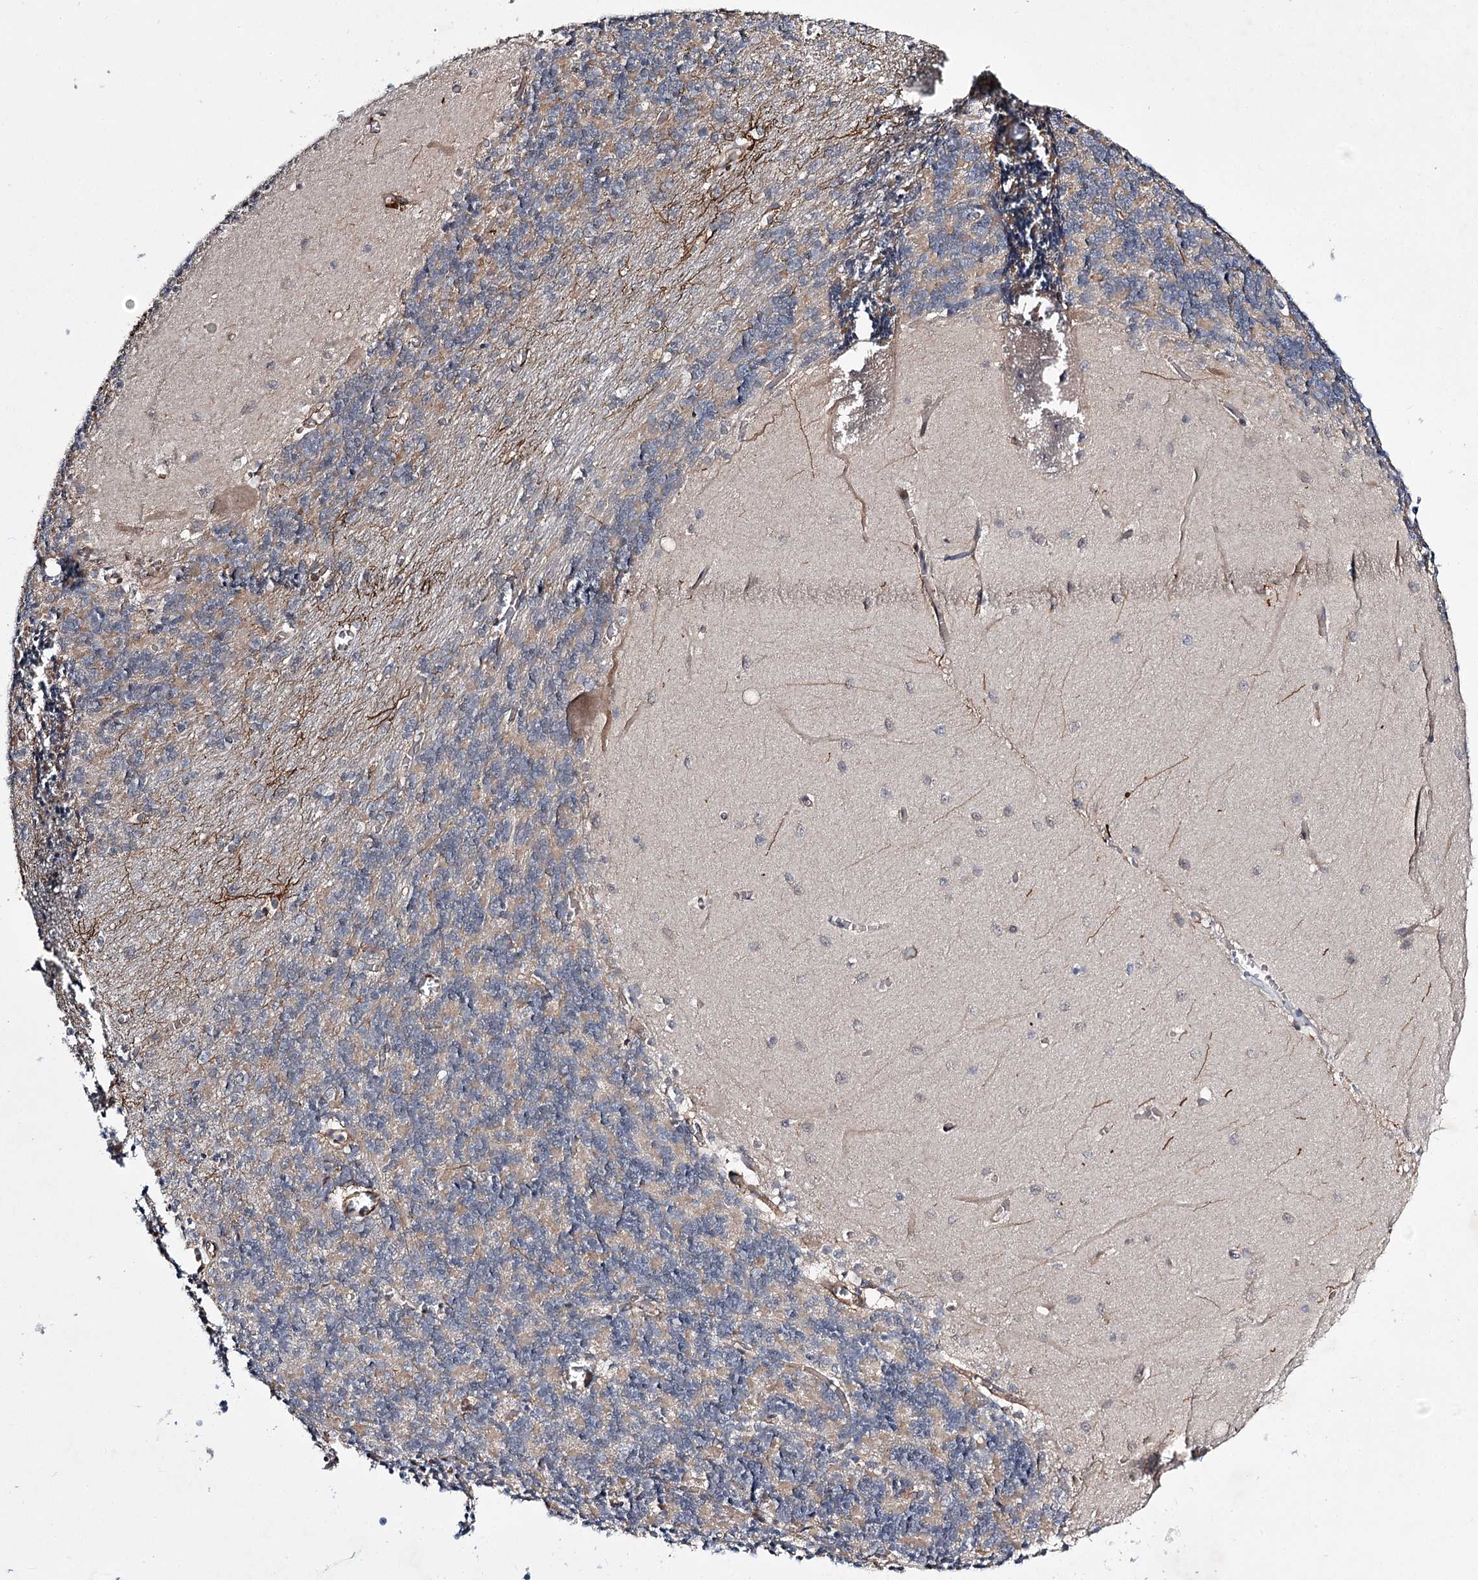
{"staining": {"intensity": "moderate", "quantity": "<25%", "location": "cytoplasmic/membranous"}, "tissue": "cerebellum", "cell_type": "Cells in granular layer", "image_type": "normal", "snomed": [{"axis": "morphology", "description": "Normal tissue, NOS"}, {"axis": "topography", "description": "Cerebellum"}], "caption": "Cerebellum stained with DAB immunohistochemistry (IHC) displays low levels of moderate cytoplasmic/membranous positivity in approximately <25% of cells in granular layer. The staining is performed using DAB (3,3'-diaminobenzidine) brown chromogen to label protein expression. The nuclei are counter-stained blue using hematoxylin.", "gene": "DPEP2", "patient": {"sex": "male", "age": 37}}